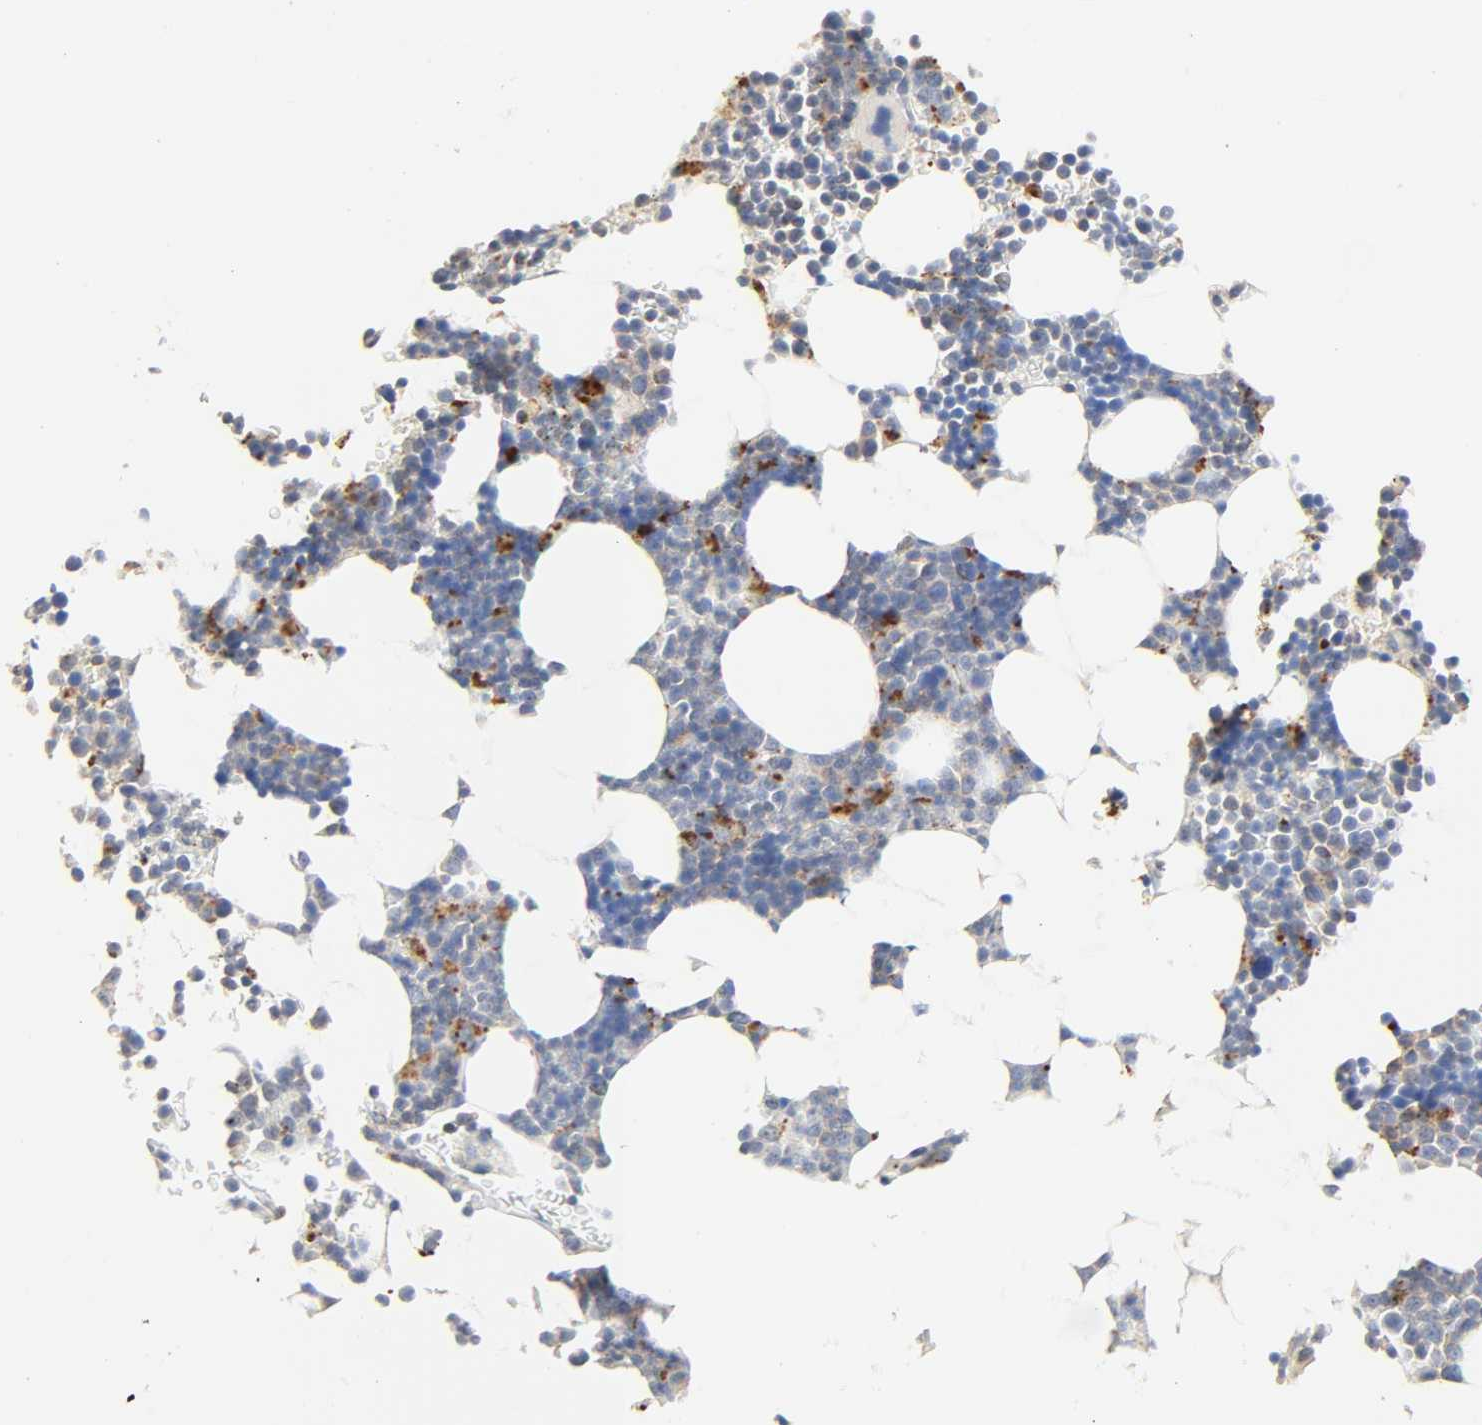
{"staining": {"intensity": "strong", "quantity": "<25%", "location": "cytoplasmic/membranous"}, "tissue": "bone marrow", "cell_type": "Hematopoietic cells", "image_type": "normal", "snomed": [{"axis": "morphology", "description": "Normal tissue, NOS"}, {"axis": "topography", "description": "Bone marrow"}], "caption": "Hematopoietic cells exhibit medium levels of strong cytoplasmic/membranous staining in about <25% of cells in unremarkable bone marrow. The staining was performed using DAB, with brown indicating positive protein expression. Nuclei are stained blue with hematoxylin.", "gene": "CAMK2A", "patient": {"sex": "female", "age": 73}}